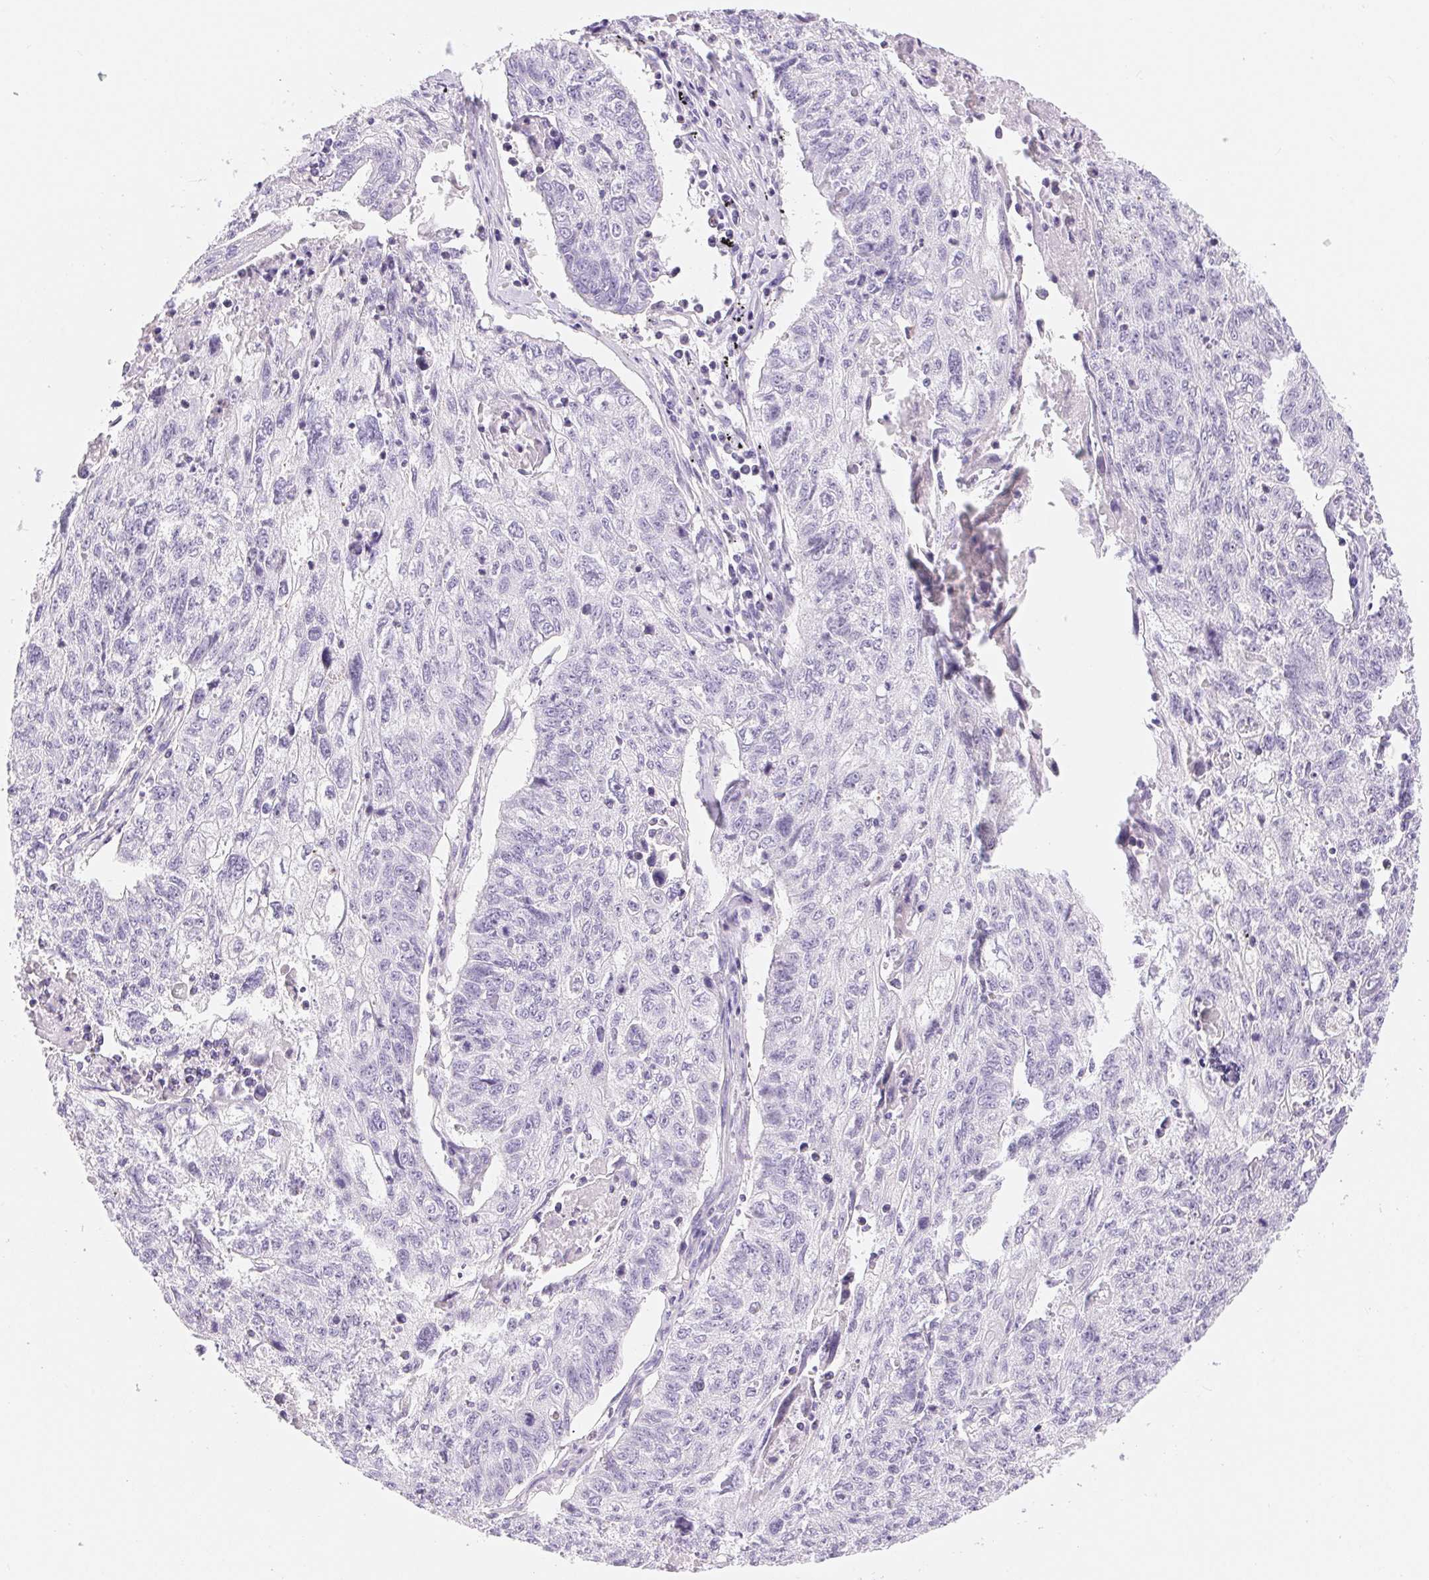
{"staining": {"intensity": "negative", "quantity": "none", "location": "none"}, "tissue": "lung cancer", "cell_type": "Tumor cells", "image_type": "cancer", "snomed": [{"axis": "morphology", "description": "Normal morphology"}, {"axis": "morphology", "description": "Aneuploidy"}, {"axis": "morphology", "description": "Squamous cell carcinoma, NOS"}, {"axis": "topography", "description": "Lymph node"}, {"axis": "topography", "description": "Lung"}], "caption": "Immunohistochemistry image of human lung aneuploidy stained for a protein (brown), which shows no positivity in tumor cells.", "gene": "ASGR2", "patient": {"sex": "female", "age": 76}}